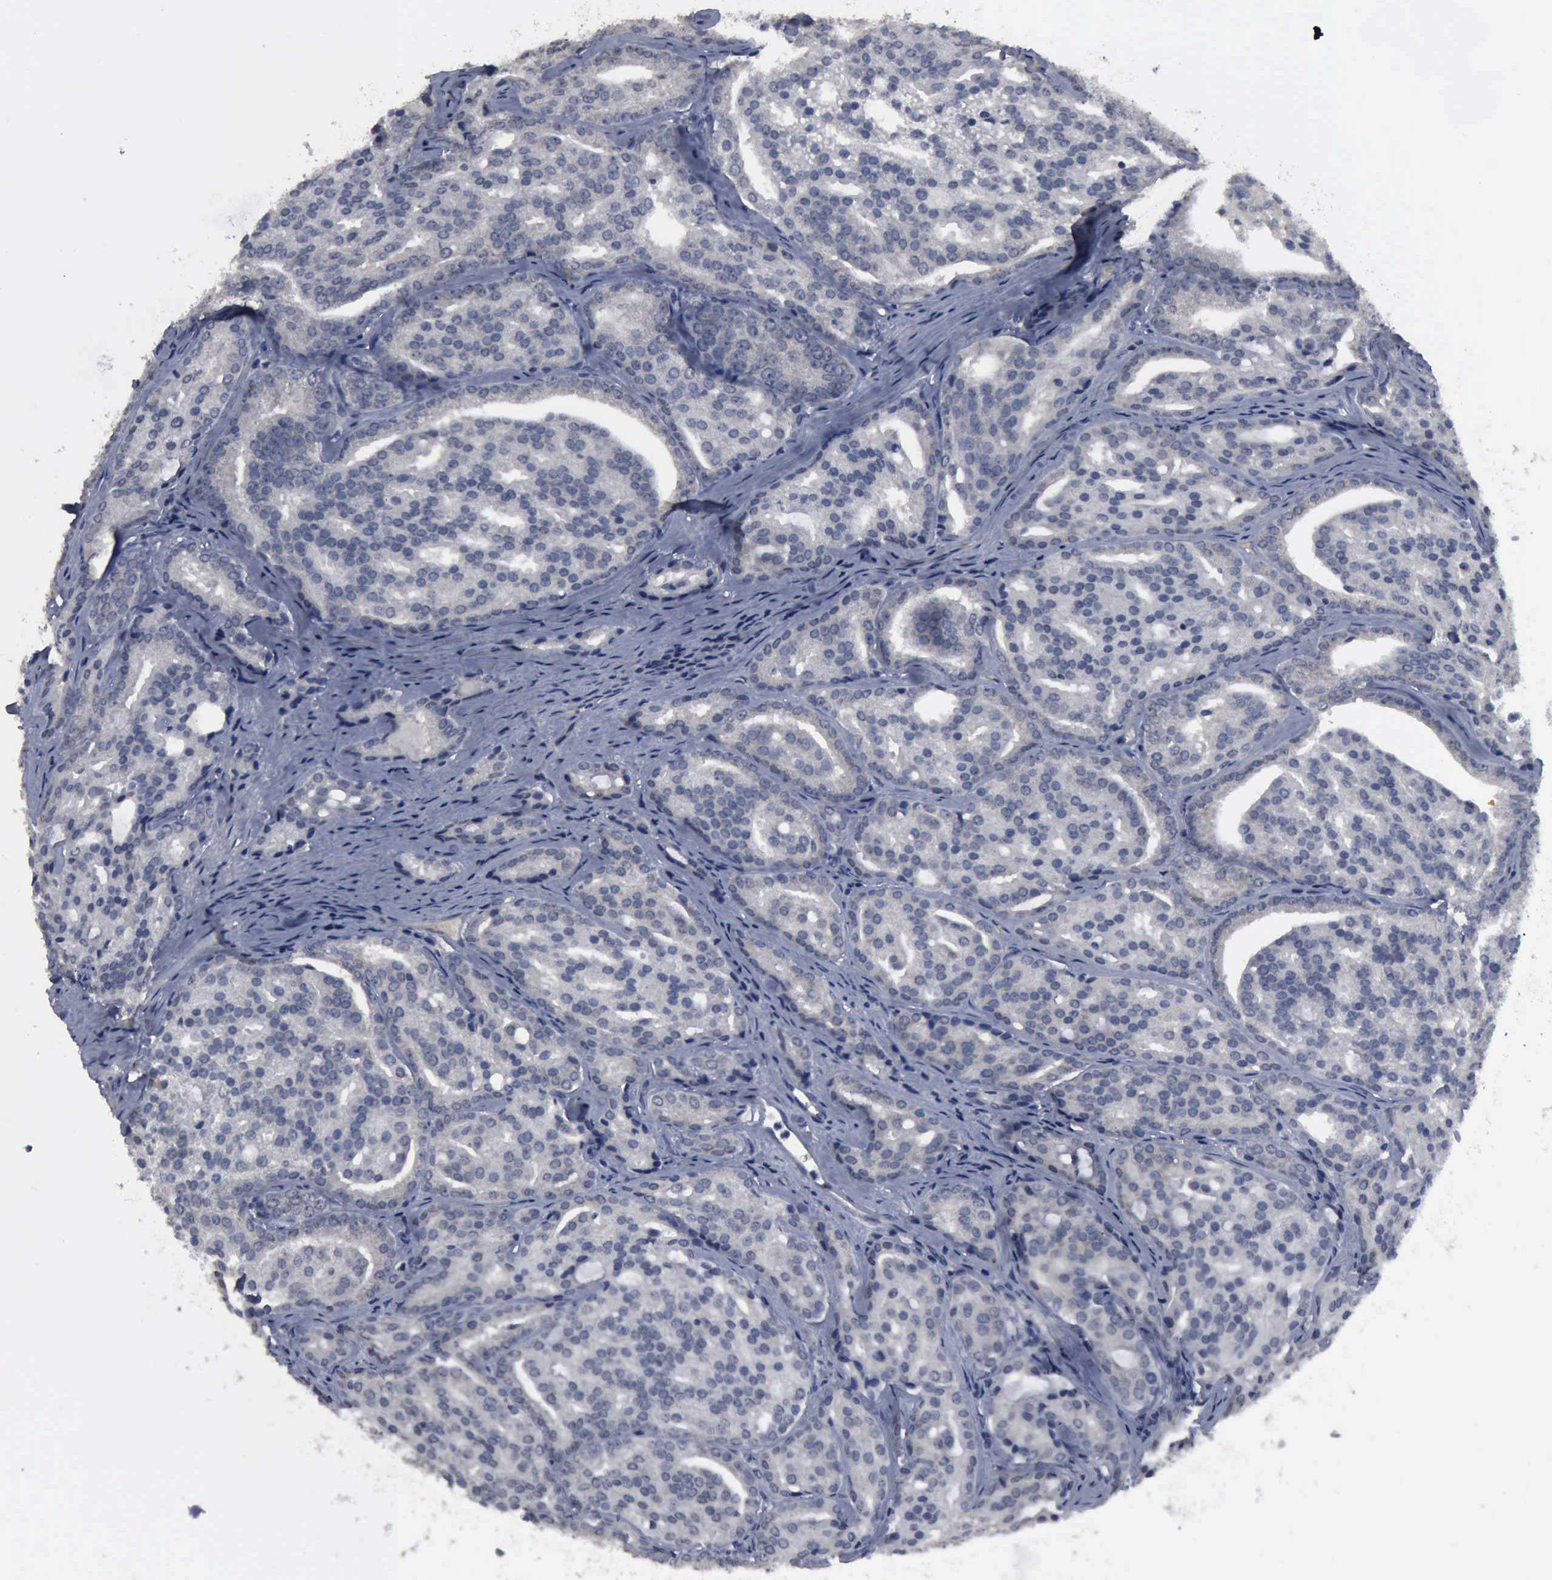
{"staining": {"intensity": "negative", "quantity": "none", "location": "none"}, "tissue": "prostate cancer", "cell_type": "Tumor cells", "image_type": "cancer", "snomed": [{"axis": "morphology", "description": "Adenocarcinoma, High grade"}, {"axis": "topography", "description": "Prostate"}], "caption": "This is a micrograph of IHC staining of prostate high-grade adenocarcinoma, which shows no staining in tumor cells.", "gene": "MYO18B", "patient": {"sex": "male", "age": 64}}